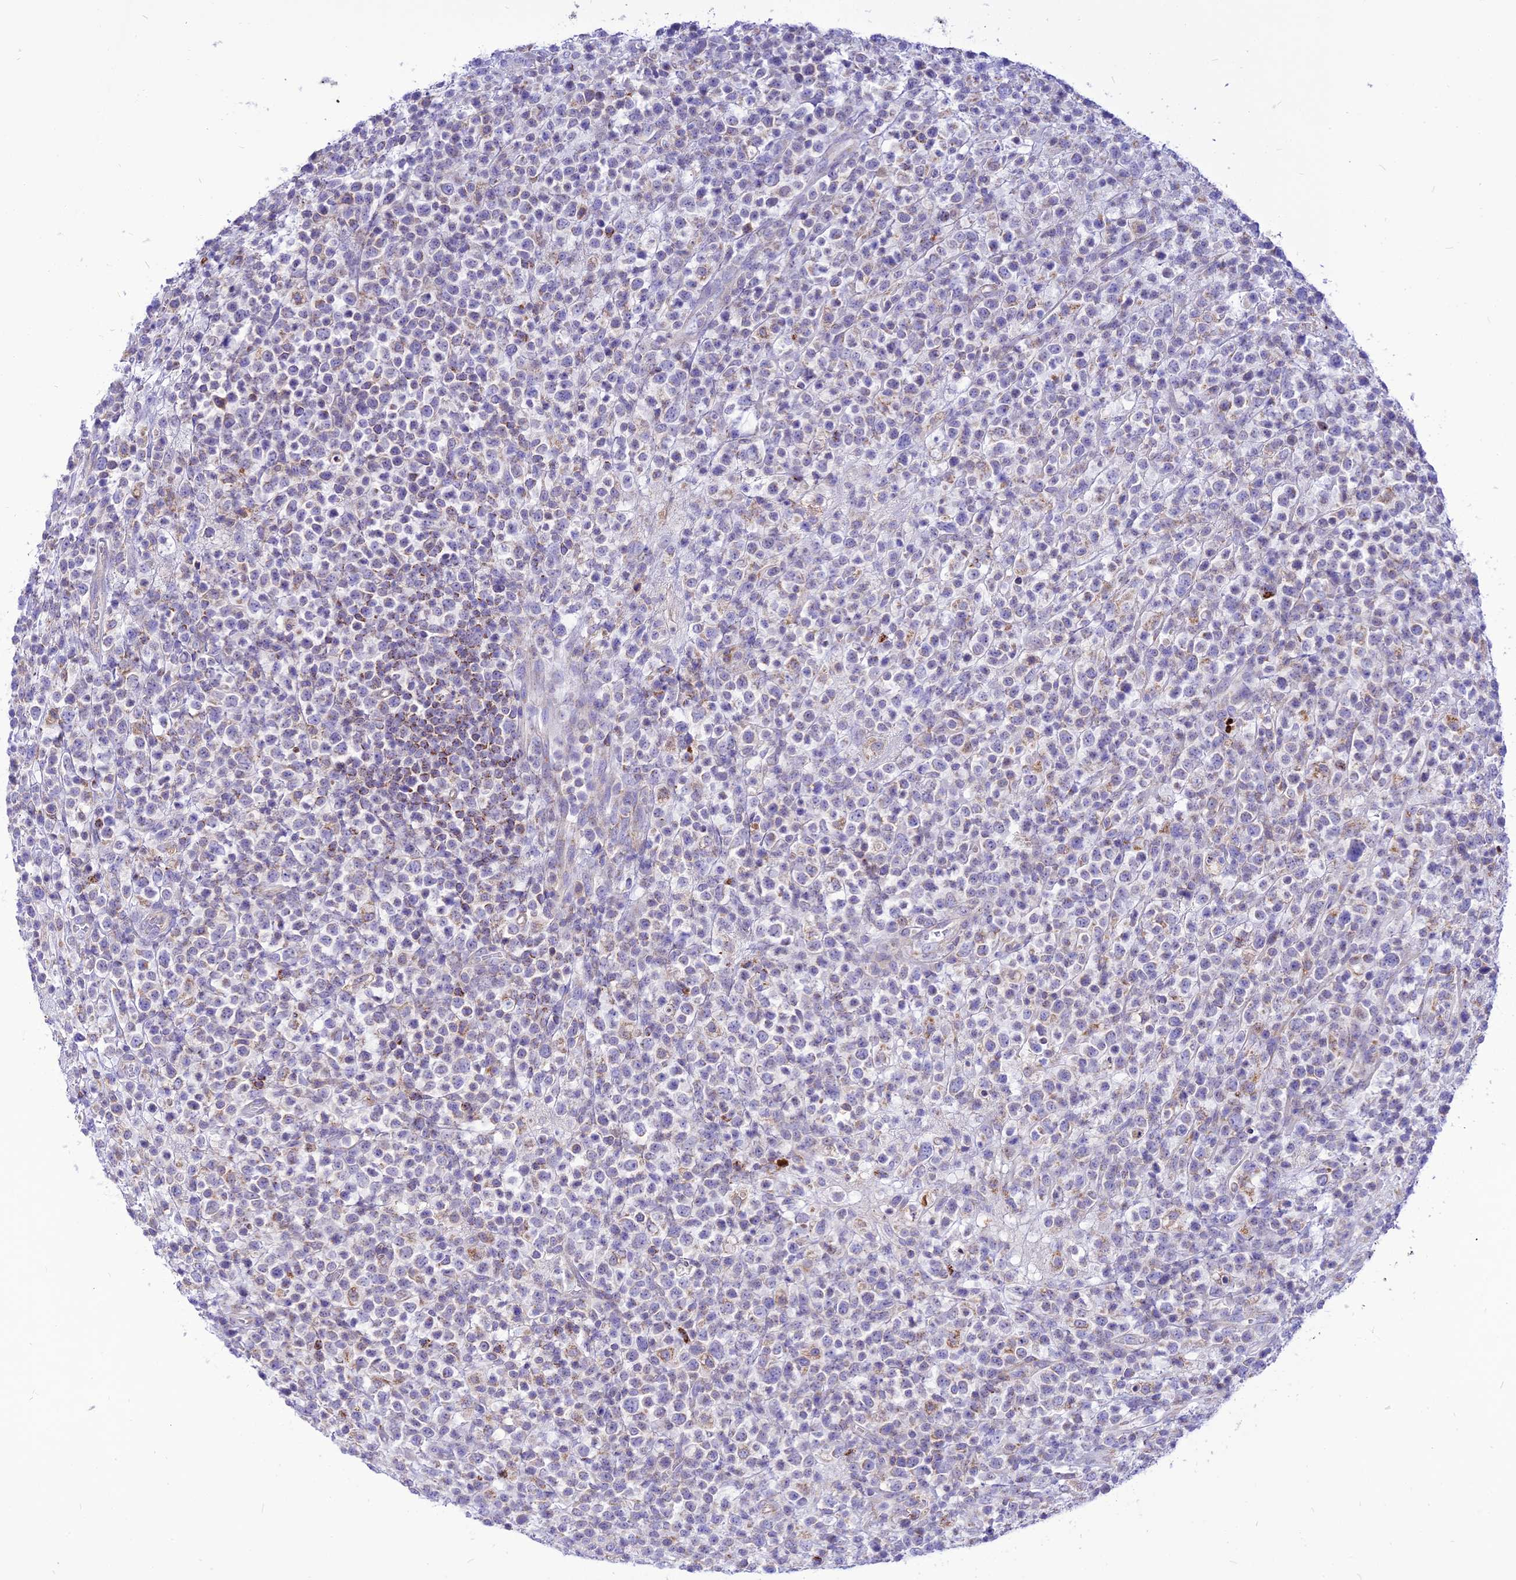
{"staining": {"intensity": "moderate", "quantity": "<25%", "location": "cytoplasmic/membranous"}, "tissue": "lymphoma", "cell_type": "Tumor cells", "image_type": "cancer", "snomed": [{"axis": "morphology", "description": "Malignant lymphoma, non-Hodgkin's type, High grade"}, {"axis": "topography", "description": "Colon"}], "caption": "Immunohistochemistry (IHC) staining of high-grade malignant lymphoma, non-Hodgkin's type, which demonstrates low levels of moderate cytoplasmic/membranous positivity in about <25% of tumor cells indicating moderate cytoplasmic/membranous protein expression. The staining was performed using DAB (brown) for protein detection and nuclei were counterstained in hematoxylin (blue).", "gene": "ECI1", "patient": {"sex": "female", "age": 53}}